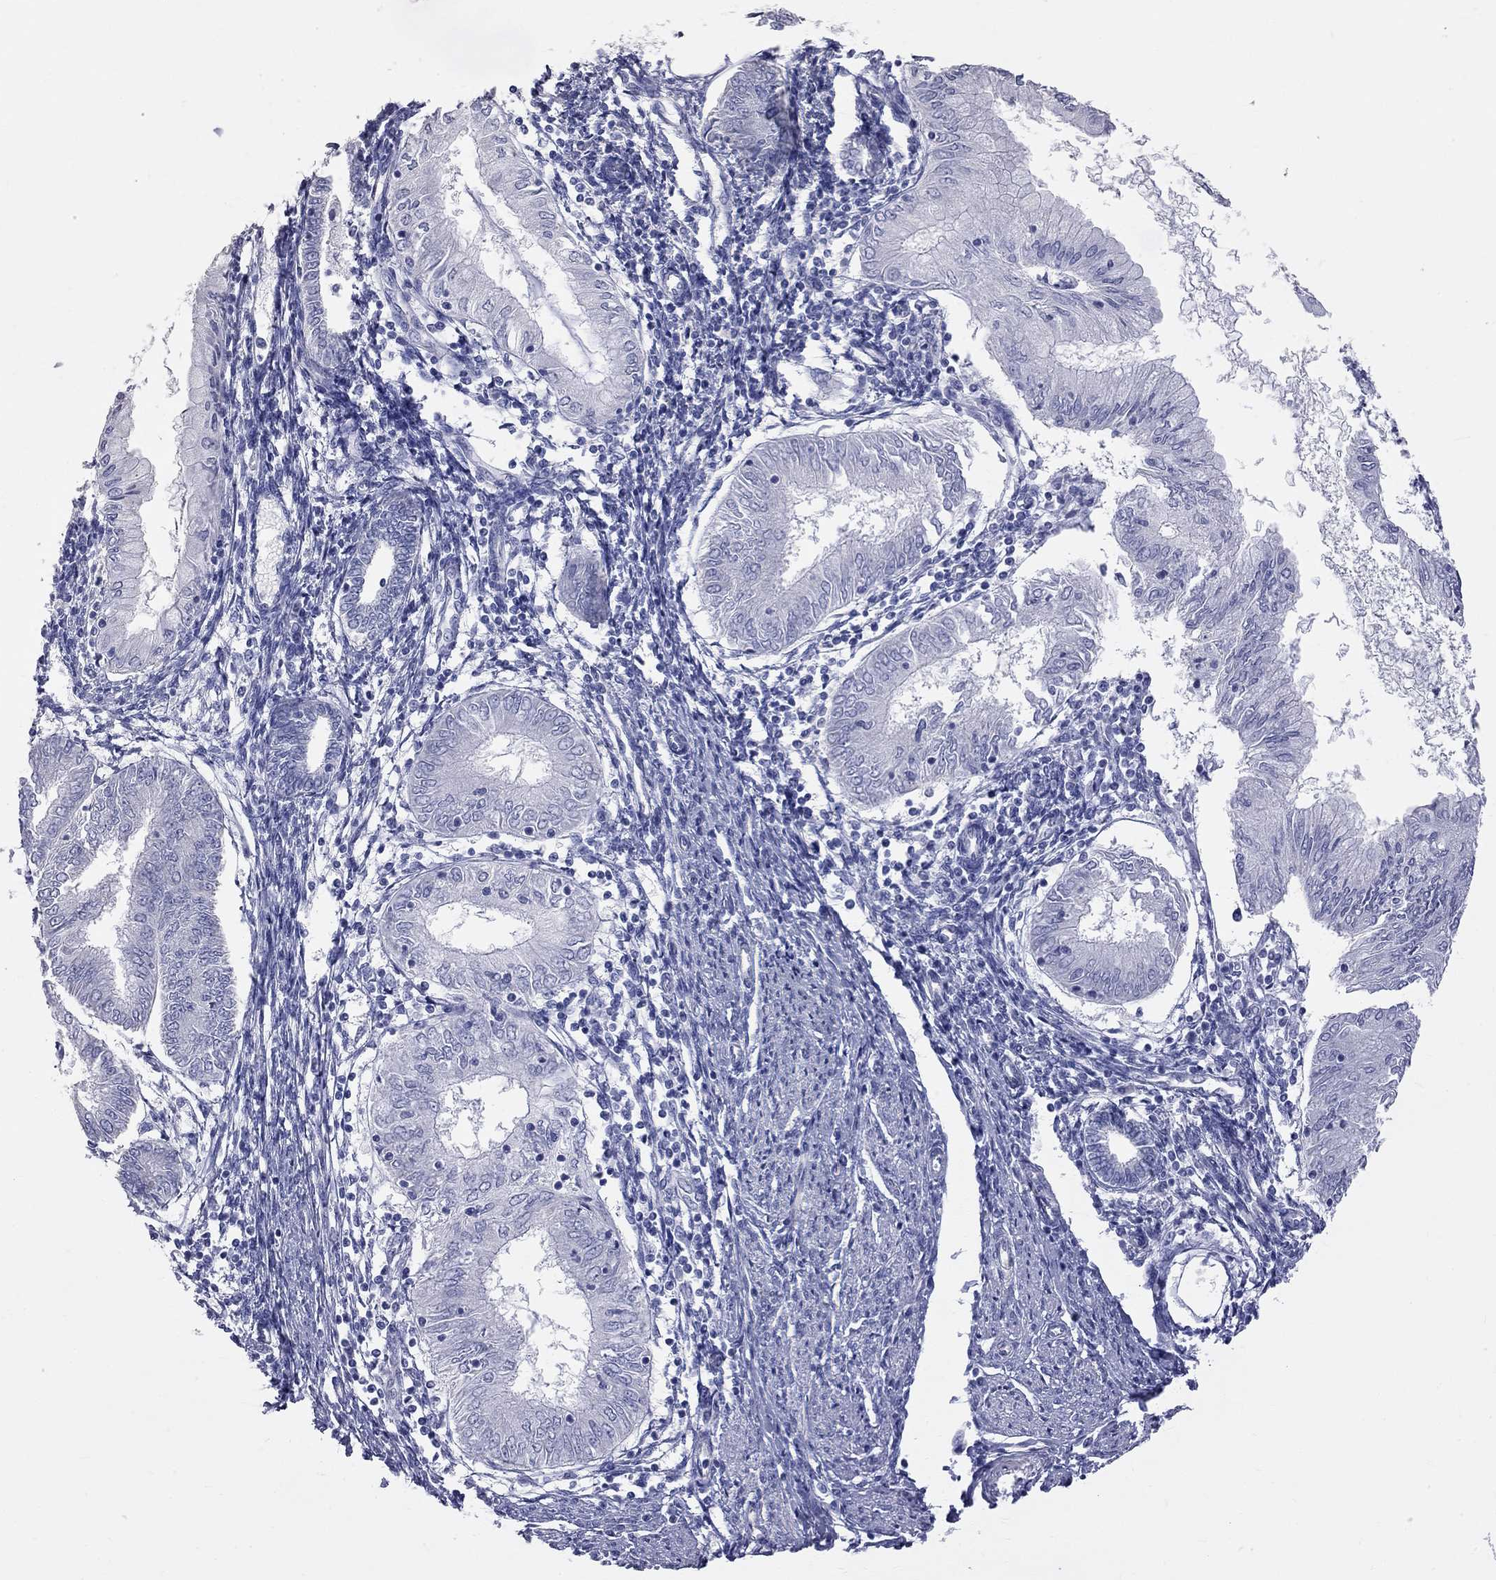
{"staining": {"intensity": "negative", "quantity": "none", "location": "none"}, "tissue": "endometrial cancer", "cell_type": "Tumor cells", "image_type": "cancer", "snomed": [{"axis": "morphology", "description": "Adenocarcinoma, NOS"}, {"axis": "topography", "description": "Endometrium"}], "caption": "Immunohistochemistry (IHC) photomicrograph of neoplastic tissue: human endometrial cancer stained with DAB reveals no significant protein positivity in tumor cells. The staining was performed using DAB (3,3'-diaminobenzidine) to visualize the protein expression in brown, while the nuclei were stained in blue with hematoxylin (Magnification: 20x).", "gene": "KCND2", "patient": {"sex": "female", "age": 68}}